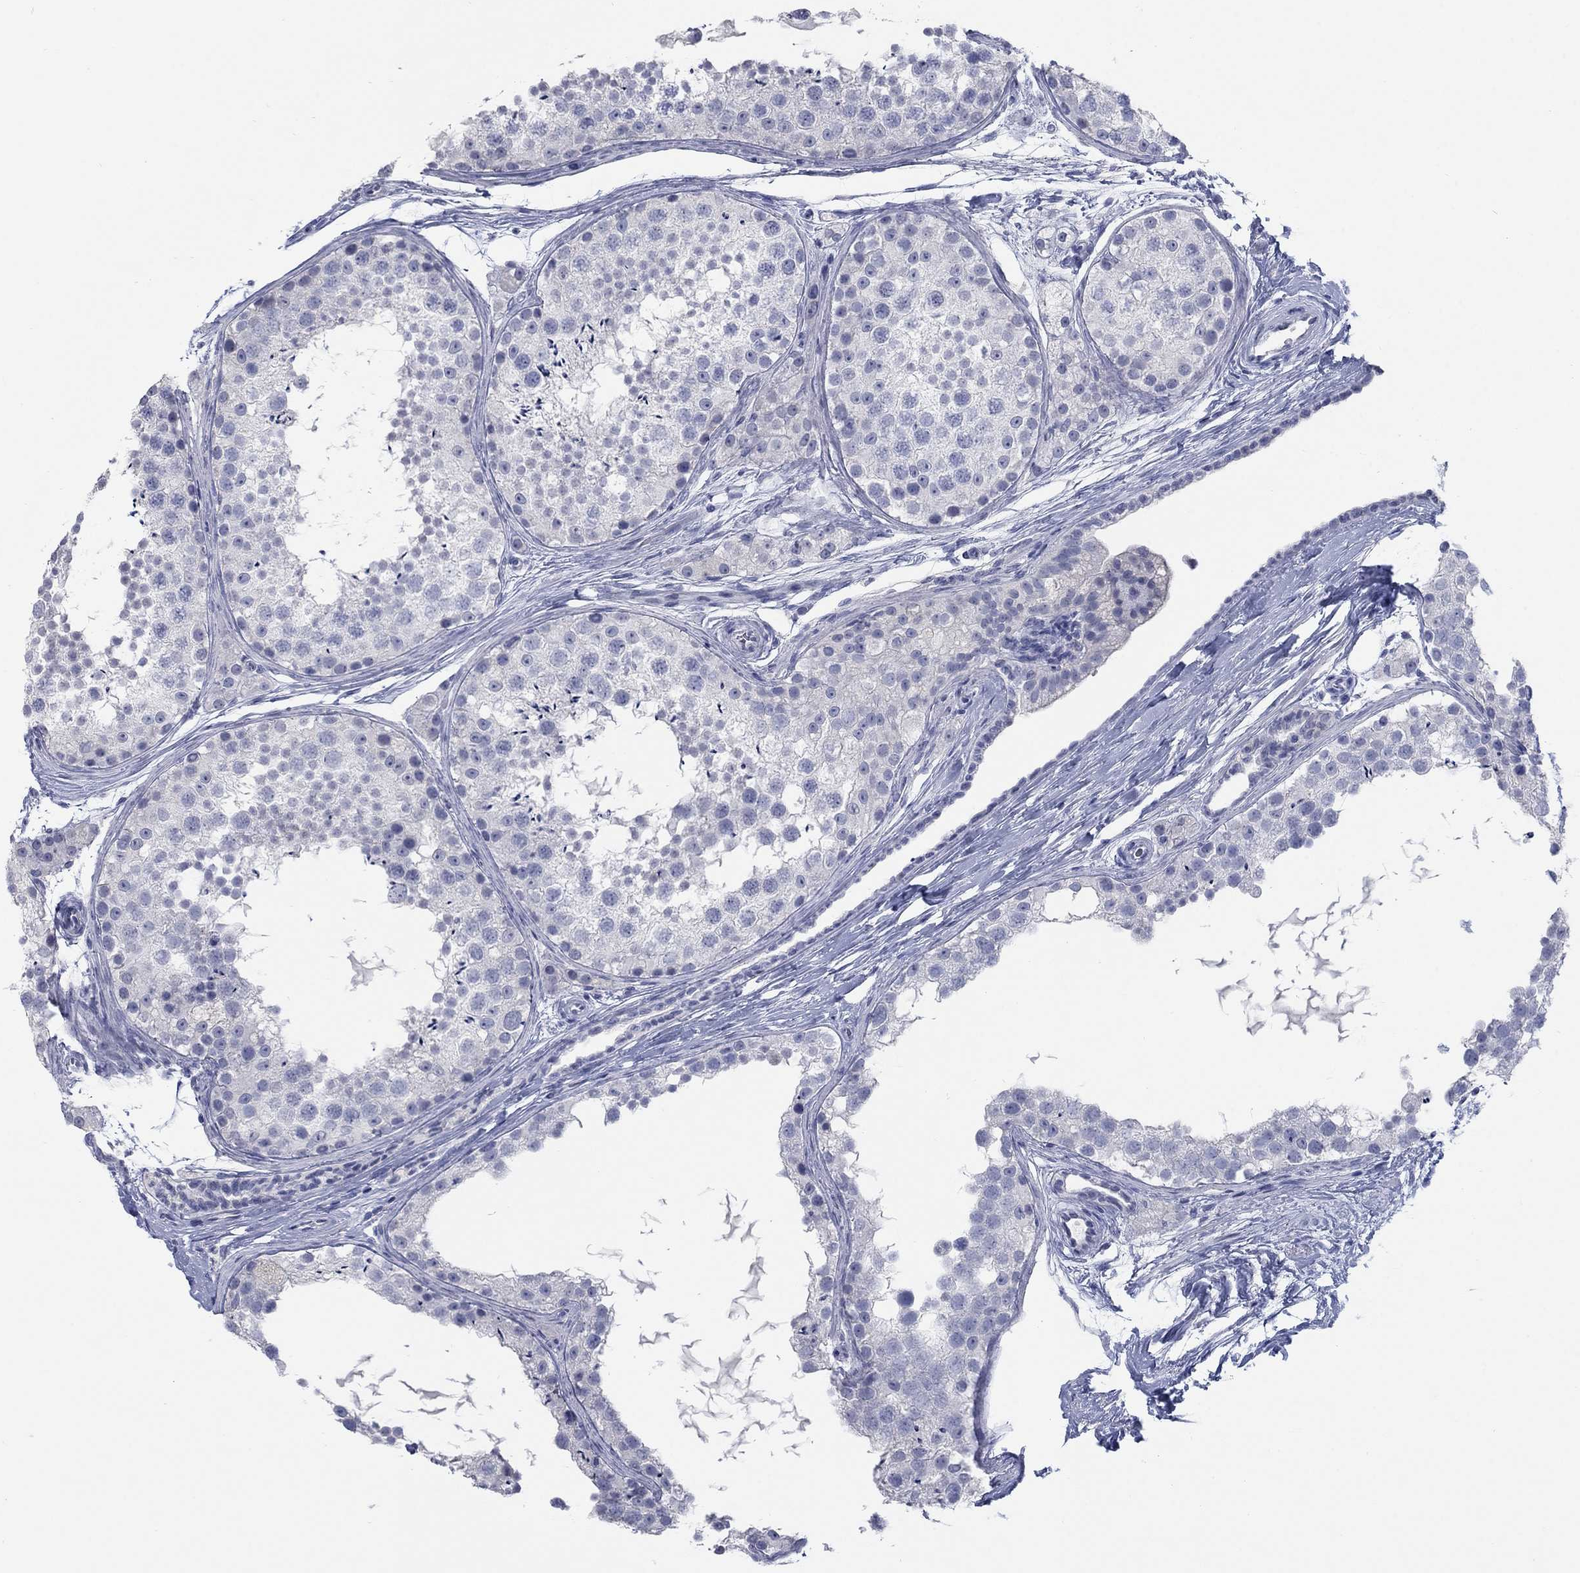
{"staining": {"intensity": "negative", "quantity": "none", "location": "none"}, "tissue": "testis", "cell_type": "Cells in seminiferous ducts", "image_type": "normal", "snomed": [{"axis": "morphology", "description": "Normal tissue, NOS"}, {"axis": "topography", "description": "Testis"}], "caption": "Cells in seminiferous ducts are negative for protein expression in unremarkable human testis. (DAB (3,3'-diaminobenzidine) immunohistochemistry, high magnification).", "gene": "ATP6V1G2", "patient": {"sex": "male", "age": 41}}